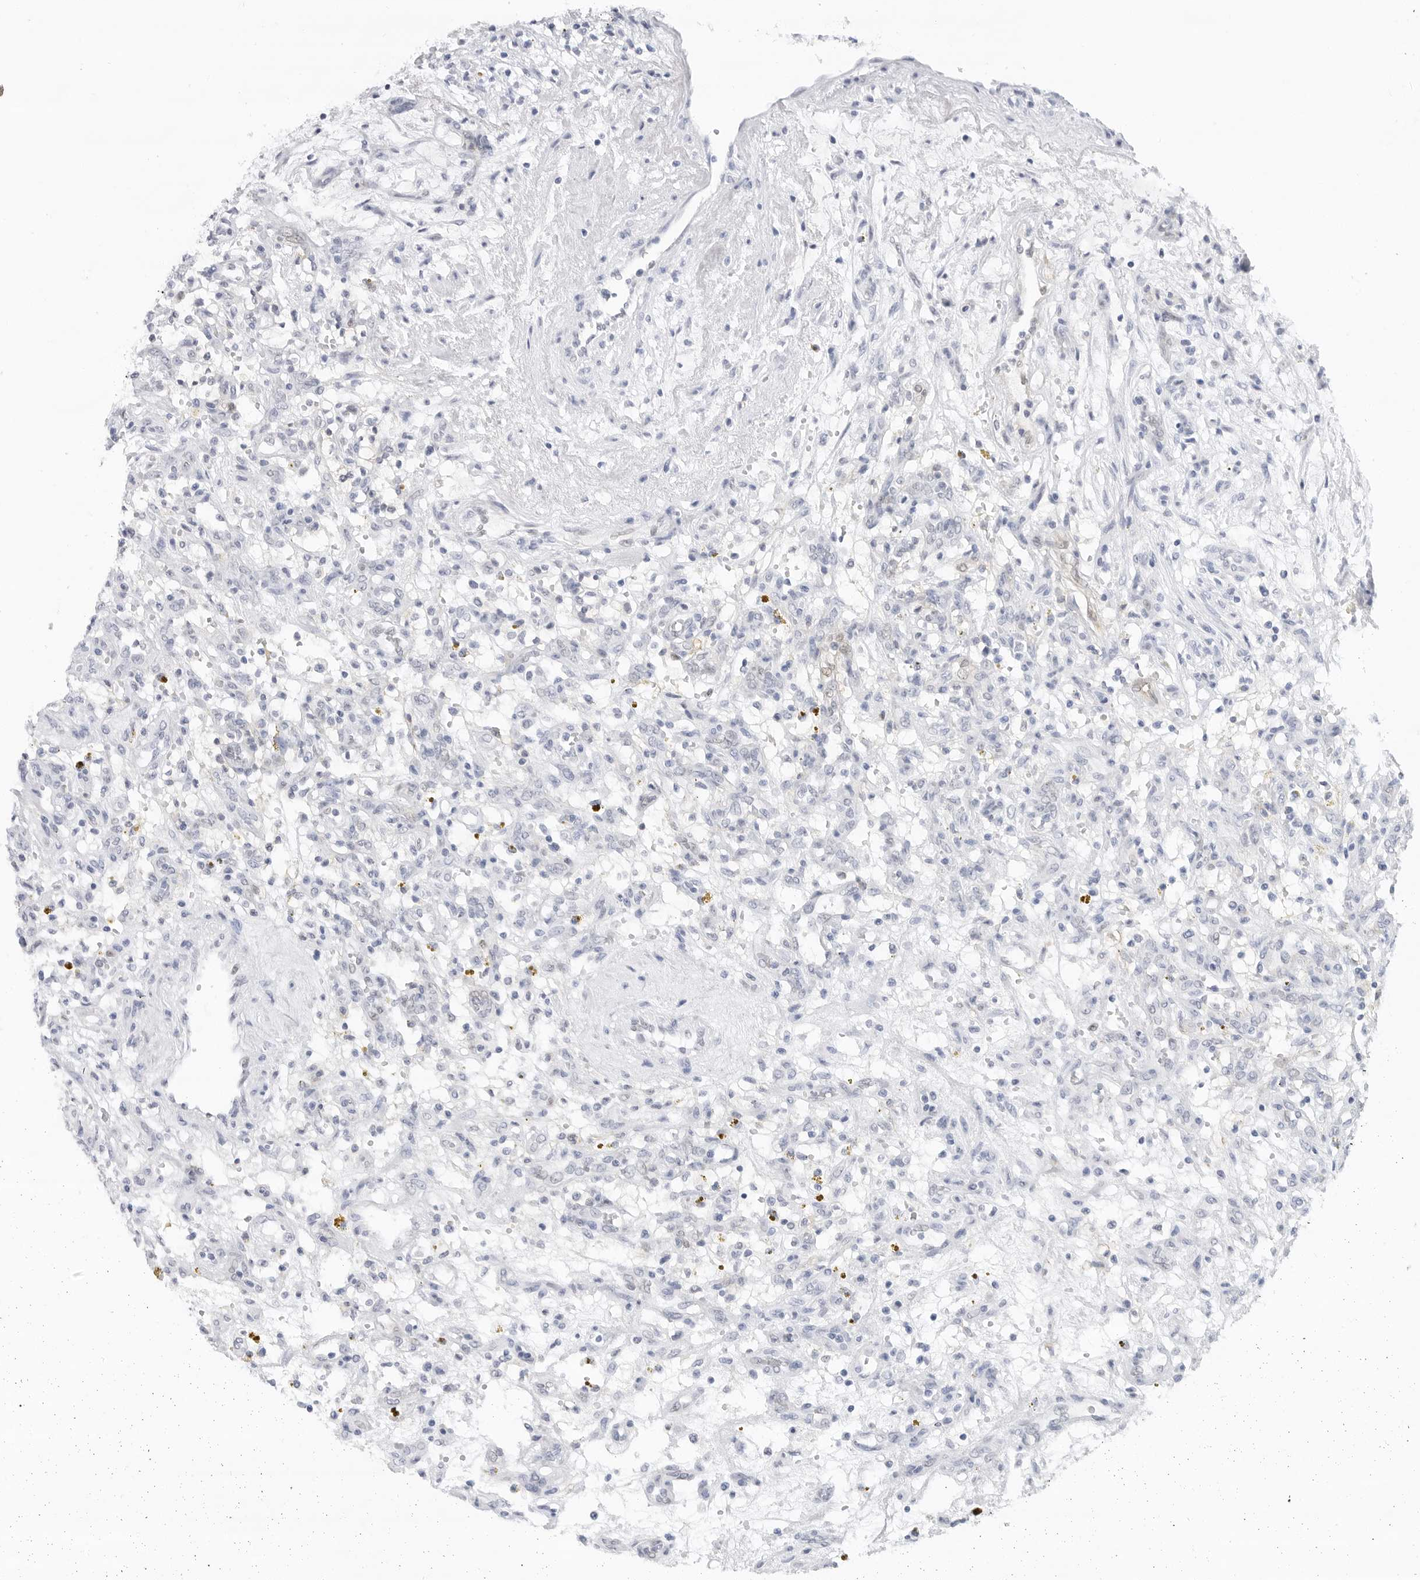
{"staining": {"intensity": "negative", "quantity": "none", "location": "none"}, "tissue": "renal cancer", "cell_type": "Tumor cells", "image_type": "cancer", "snomed": [{"axis": "morphology", "description": "Adenocarcinoma, NOS"}, {"axis": "topography", "description": "Kidney"}], "caption": "Protein analysis of renal cancer reveals no significant staining in tumor cells.", "gene": "SLC19A1", "patient": {"sex": "female", "age": 57}}